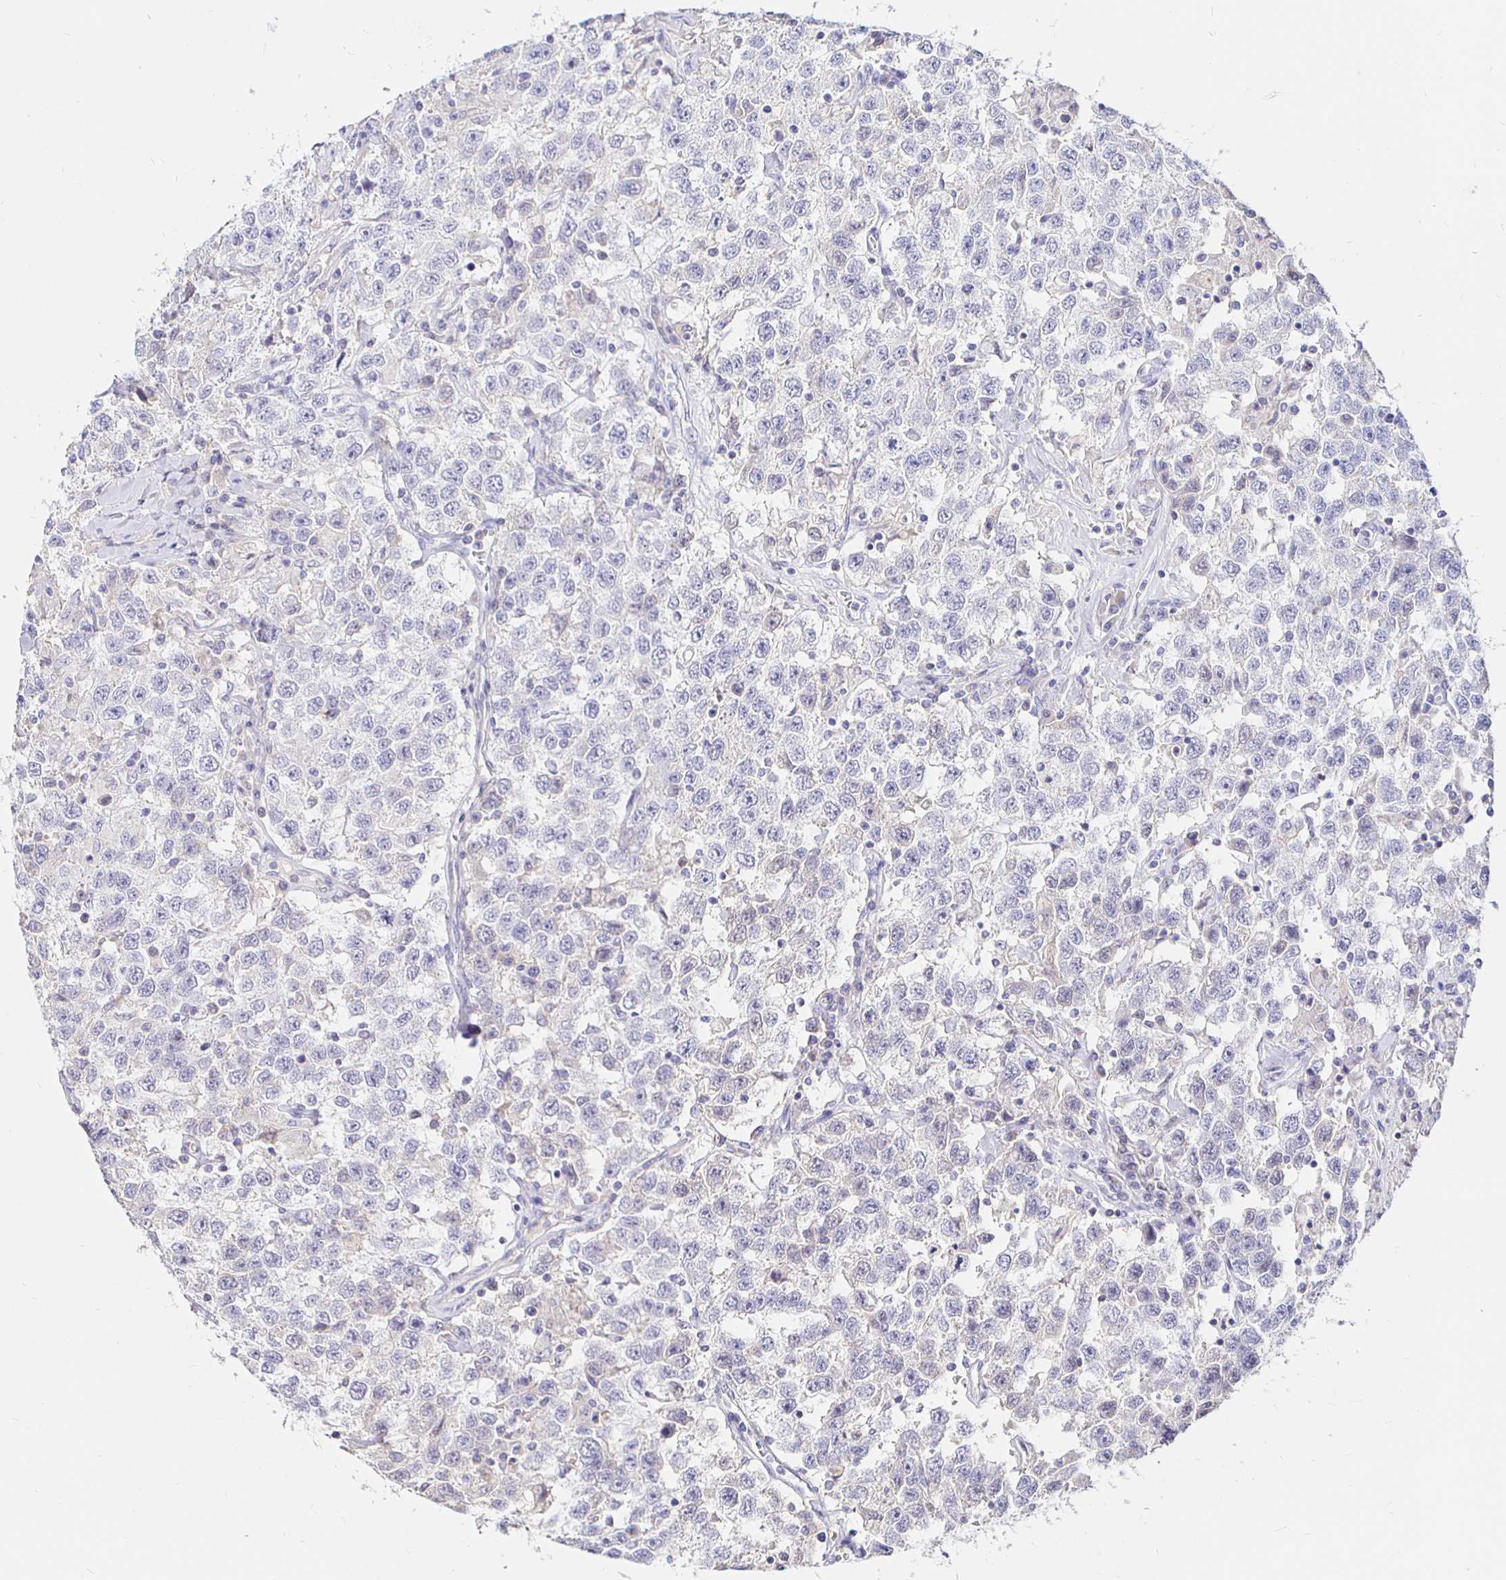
{"staining": {"intensity": "negative", "quantity": "none", "location": "none"}, "tissue": "testis cancer", "cell_type": "Tumor cells", "image_type": "cancer", "snomed": [{"axis": "morphology", "description": "Seminoma, NOS"}, {"axis": "topography", "description": "Testis"}], "caption": "Testis cancer (seminoma) was stained to show a protein in brown. There is no significant expression in tumor cells.", "gene": "NECAB1", "patient": {"sex": "male", "age": 41}}